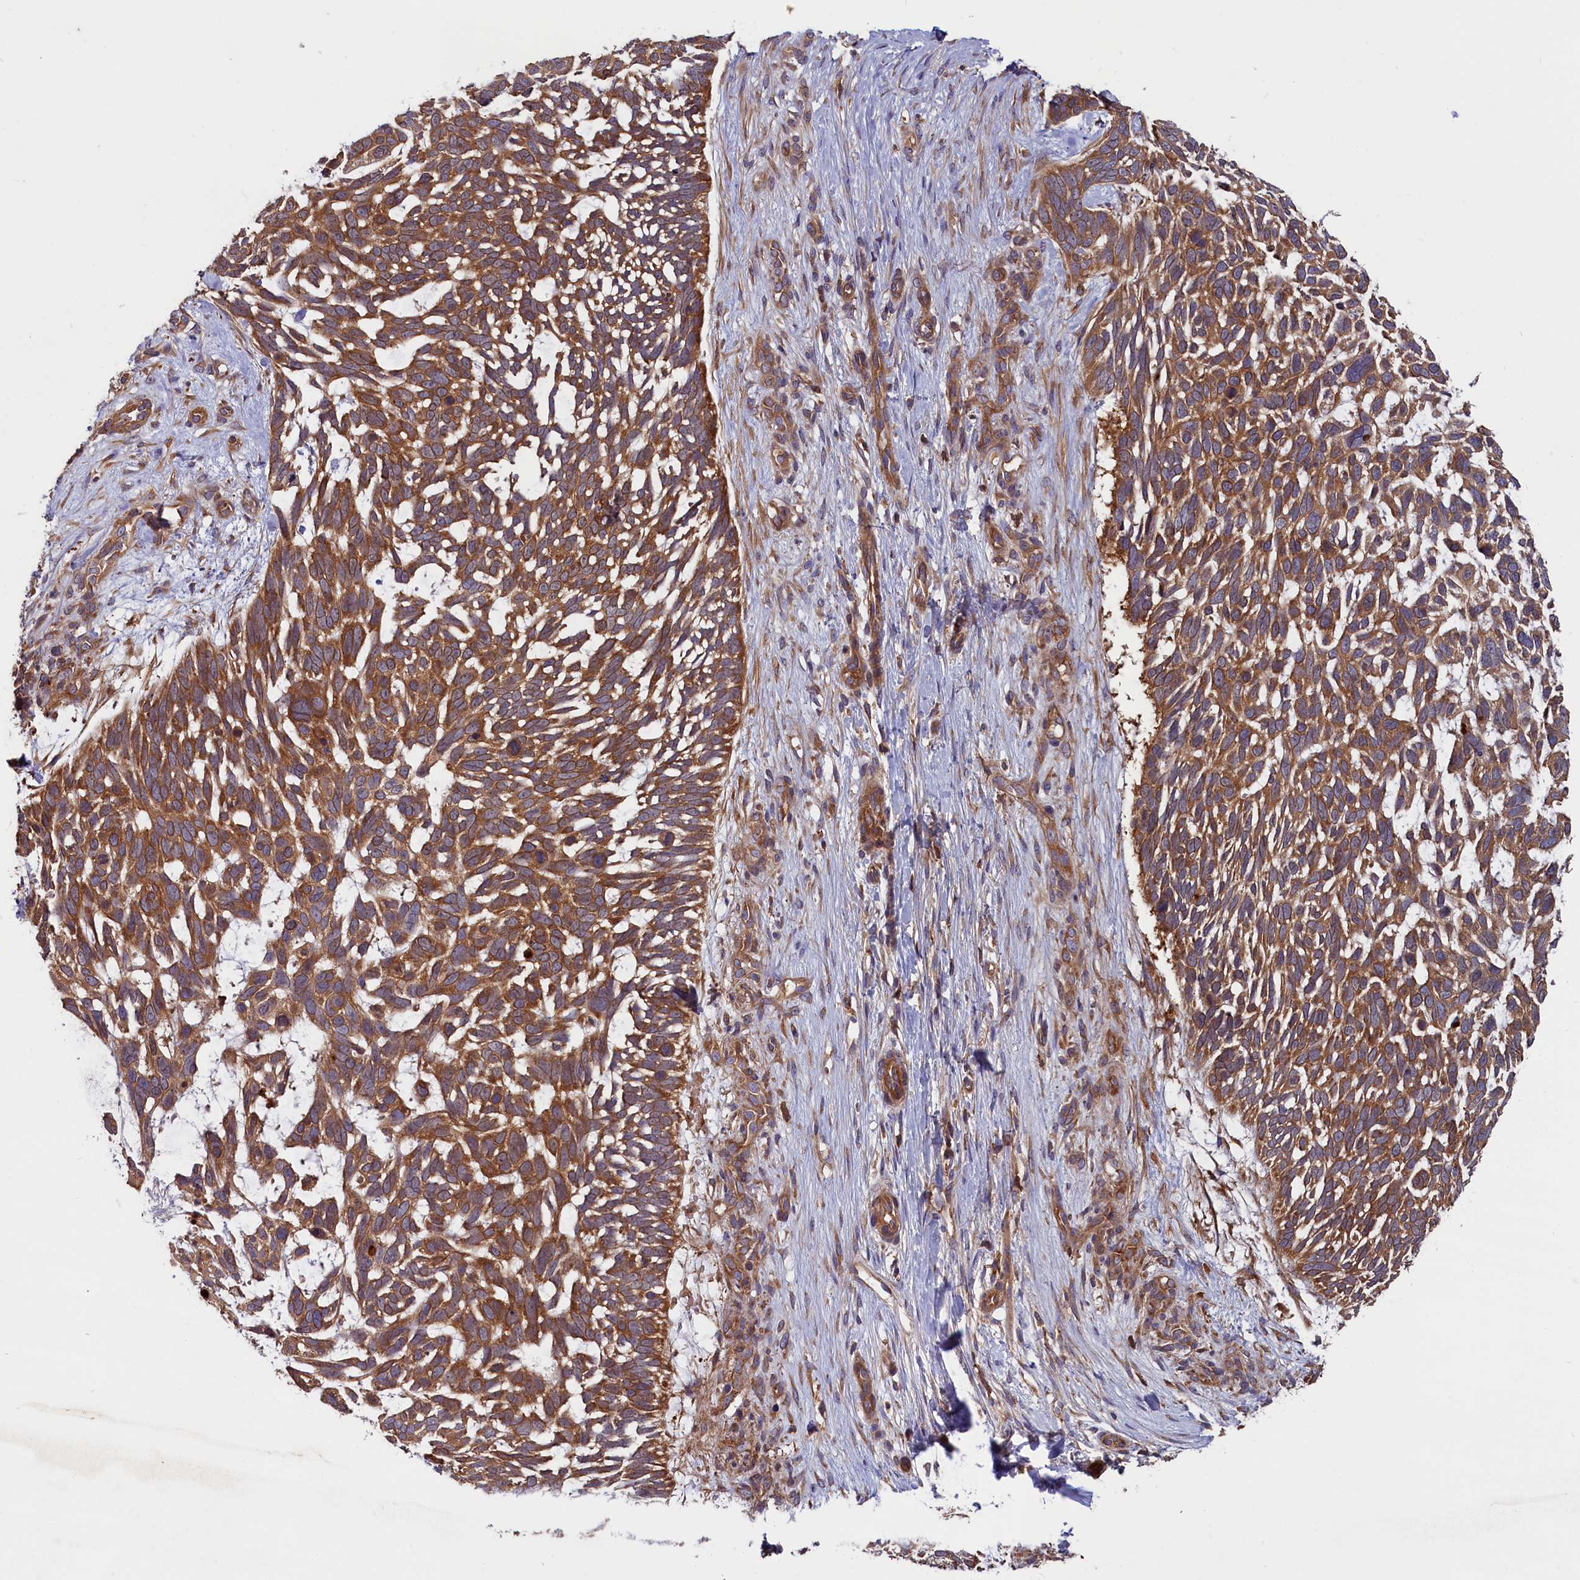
{"staining": {"intensity": "moderate", "quantity": ">75%", "location": "cytoplasmic/membranous"}, "tissue": "skin cancer", "cell_type": "Tumor cells", "image_type": "cancer", "snomed": [{"axis": "morphology", "description": "Basal cell carcinoma"}, {"axis": "topography", "description": "Skin"}], "caption": "This photomicrograph displays skin basal cell carcinoma stained with immunohistochemistry to label a protein in brown. The cytoplasmic/membranous of tumor cells show moderate positivity for the protein. Nuclei are counter-stained blue.", "gene": "MYO9B", "patient": {"sex": "male", "age": 88}}